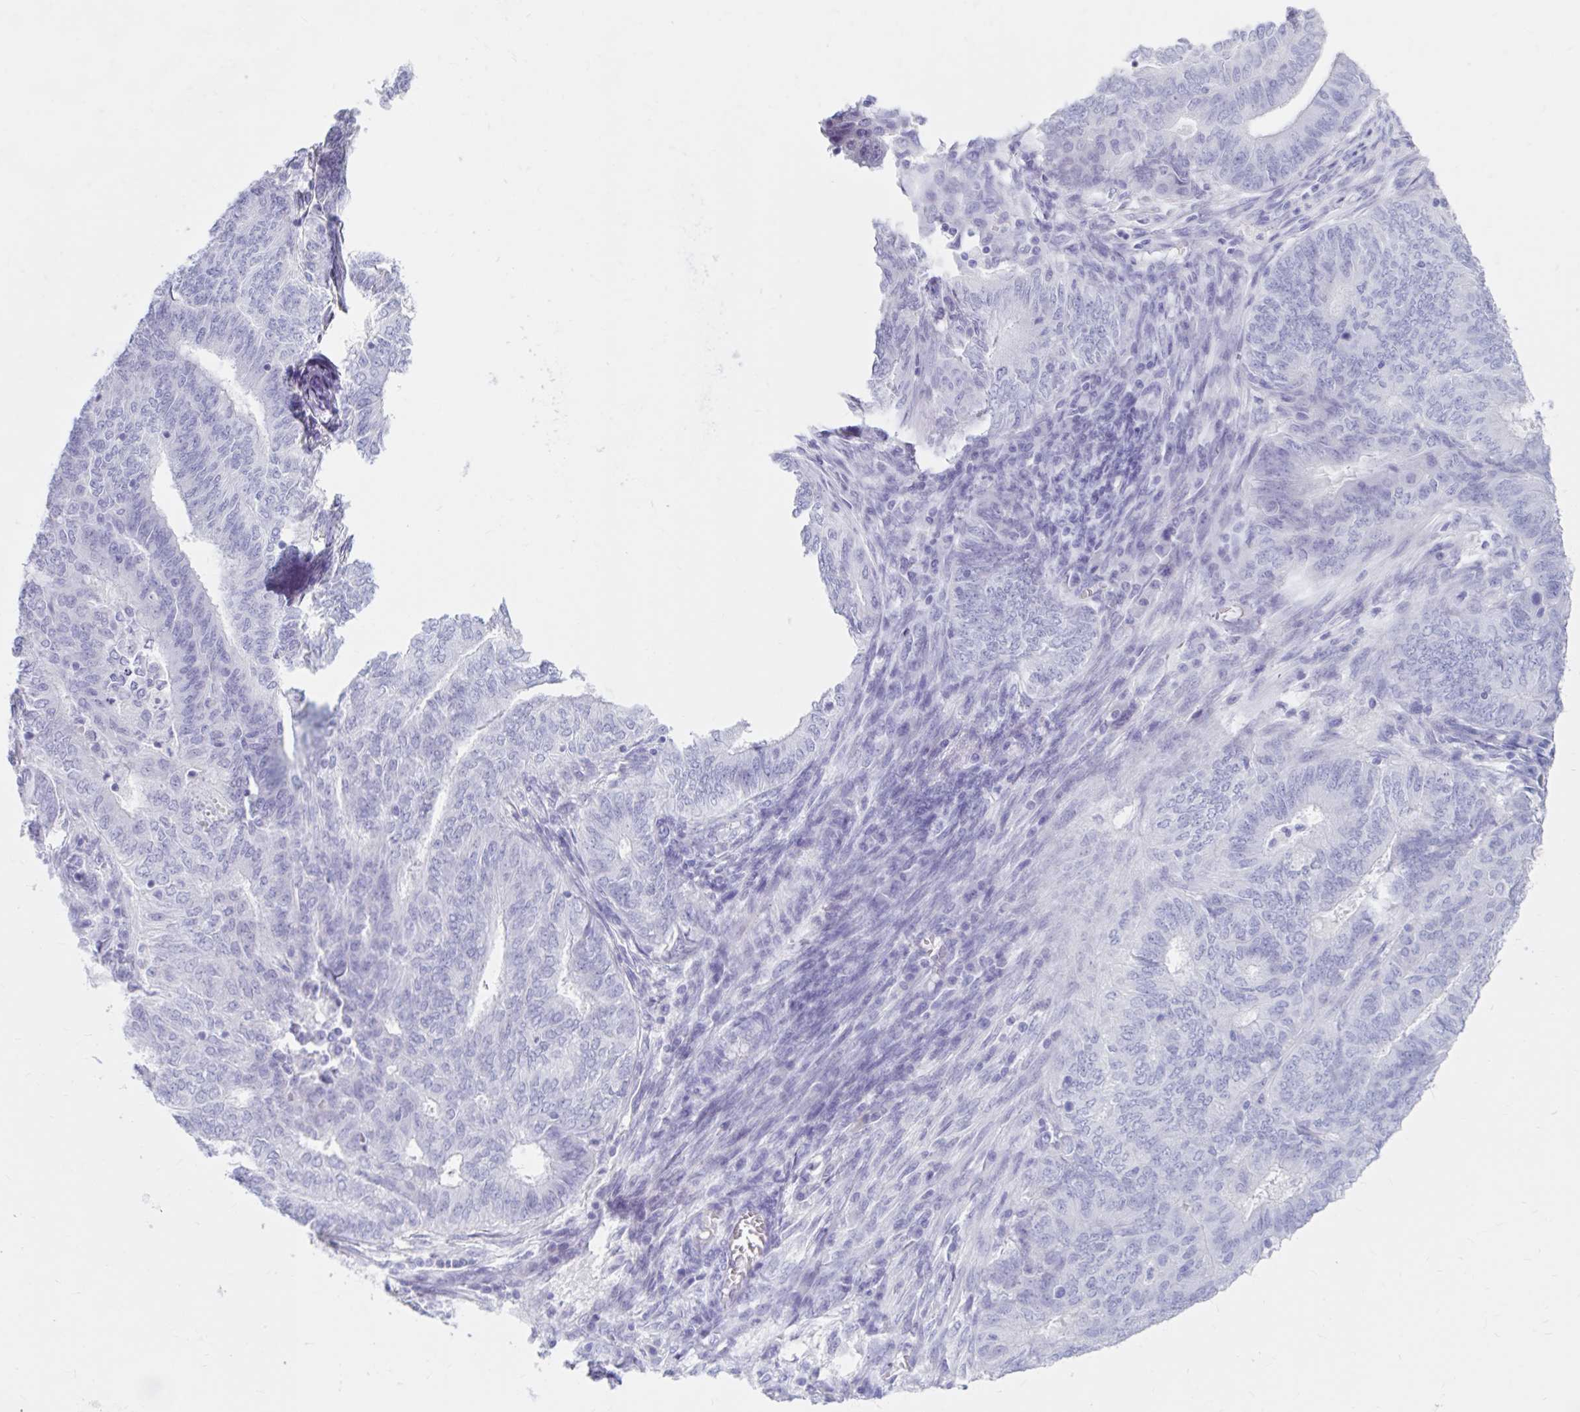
{"staining": {"intensity": "negative", "quantity": "none", "location": "none"}, "tissue": "endometrial cancer", "cell_type": "Tumor cells", "image_type": "cancer", "snomed": [{"axis": "morphology", "description": "Adenocarcinoma, NOS"}, {"axis": "topography", "description": "Endometrium"}], "caption": "High power microscopy image of an immunohistochemistry photomicrograph of endometrial adenocarcinoma, revealing no significant positivity in tumor cells.", "gene": "DPEP3", "patient": {"sex": "female", "age": 62}}